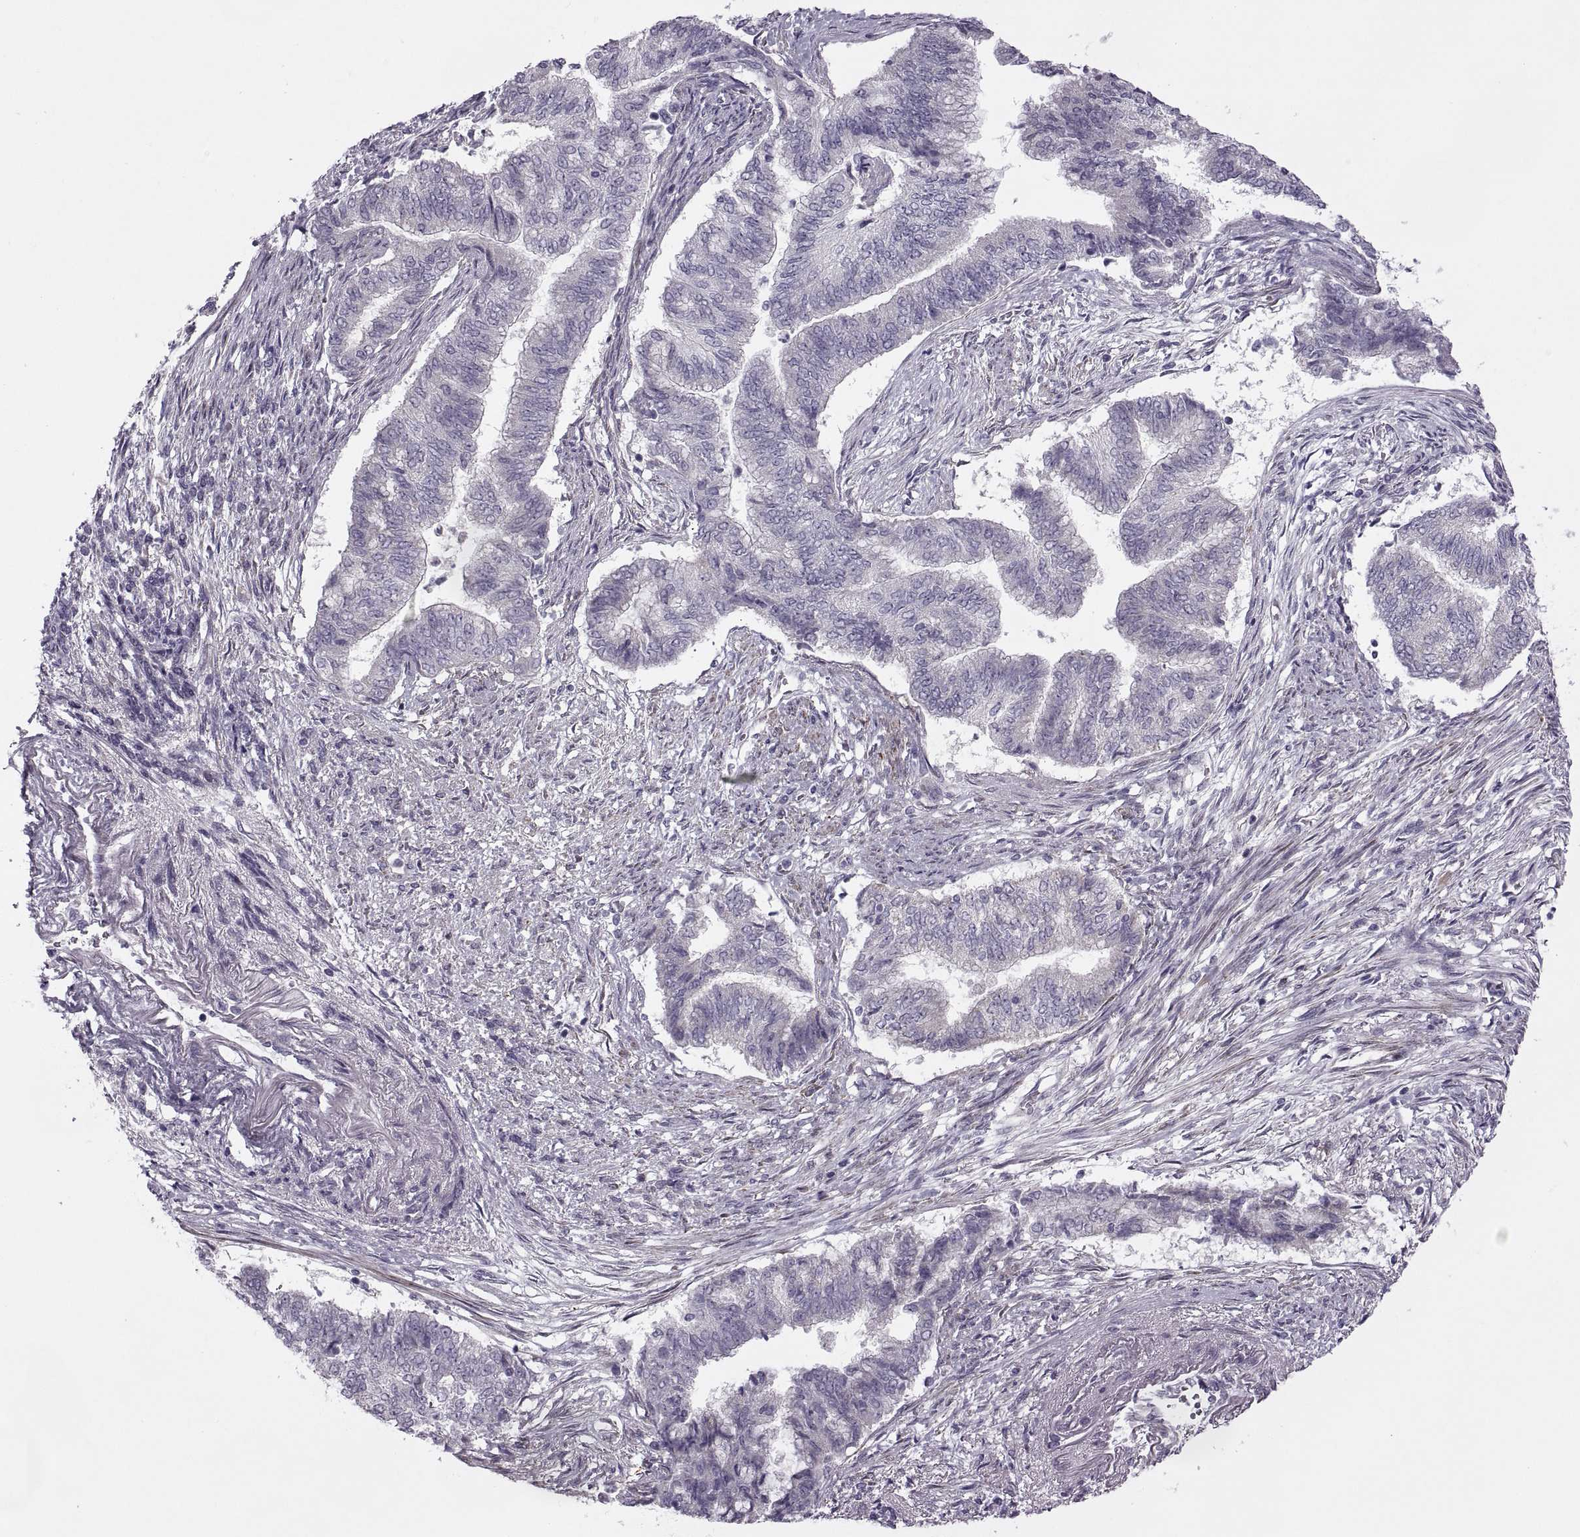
{"staining": {"intensity": "negative", "quantity": "none", "location": "none"}, "tissue": "endometrial cancer", "cell_type": "Tumor cells", "image_type": "cancer", "snomed": [{"axis": "morphology", "description": "Adenocarcinoma, NOS"}, {"axis": "topography", "description": "Endometrium"}], "caption": "Human adenocarcinoma (endometrial) stained for a protein using immunohistochemistry (IHC) displays no staining in tumor cells.", "gene": "RIPK4", "patient": {"sex": "female", "age": 65}}